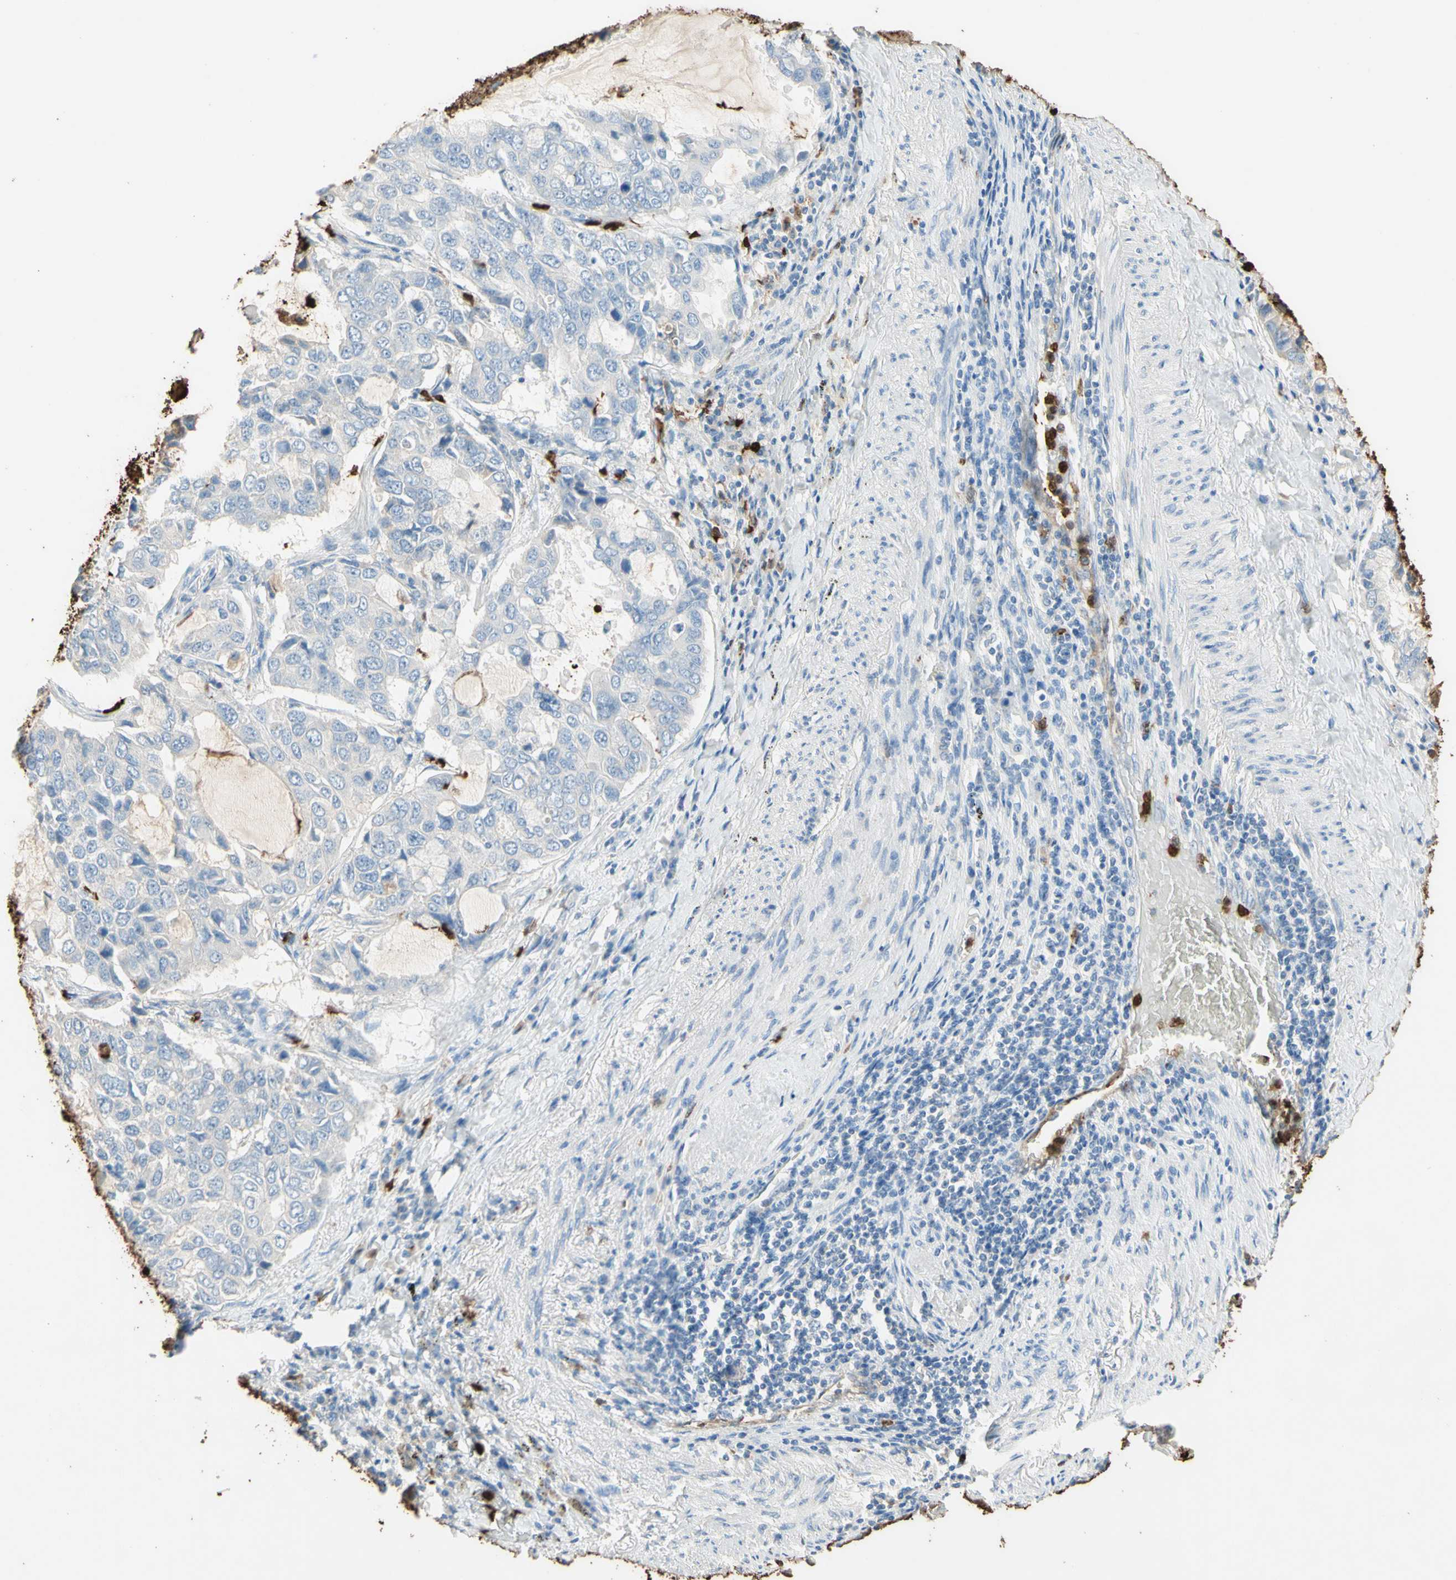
{"staining": {"intensity": "negative", "quantity": "none", "location": "none"}, "tissue": "lung cancer", "cell_type": "Tumor cells", "image_type": "cancer", "snomed": [{"axis": "morphology", "description": "Adenocarcinoma, NOS"}, {"axis": "topography", "description": "Lung"}], "caption": "IHC histopathology image of neoplastic tissue: human adenocarcinoma (lung) stained with DAB (3,3'-diaminobenzidine) reveals no significant protein staining in tumor cells. (Brightfield microscopy of DAB immunohistochemistry at high magnification).", "gene": "NFKBIZ", "patient": {"sex": "male", "age": 64}}